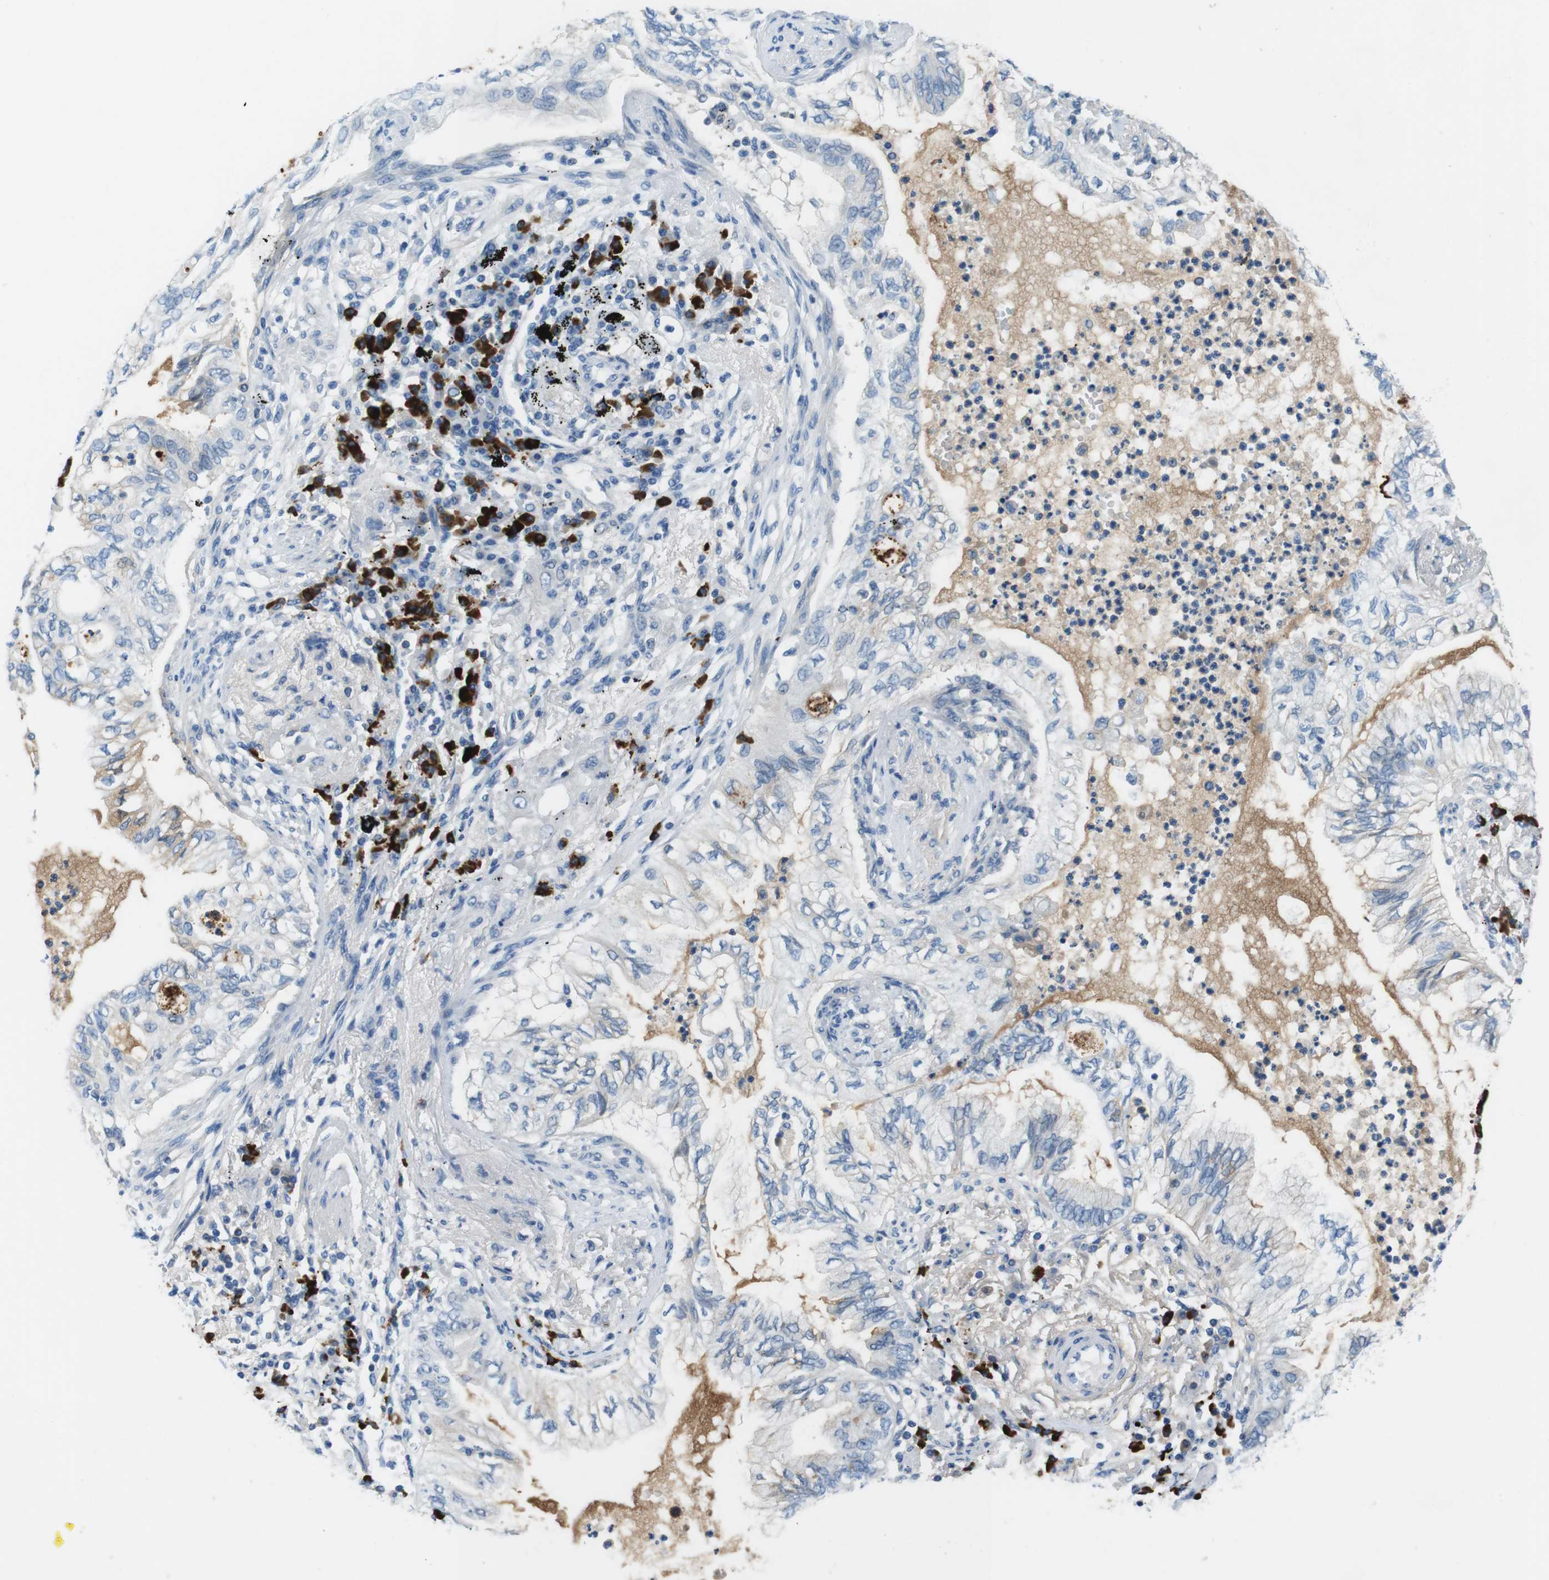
{"staining": {"intensity": "negative", "quantity": "none", "location": "none"}, "tissue": "lung cancer", "cell_type": "Tumor cells", "image_type": "cancer", "snomed": [{"axis": "morphology", "description": "Normal tissue, NOS"}, {"axis": "morphology", "description": "Adenocarcinoma, NOS"}, {"axis": "topography", "description": "Bronchus"}, {"axis": "topography", "description": "Lung"}], "caption": "Protein analysis of lung adenocarcinoma exhibits no significant positivity in tumor cells.", "gene": "SLC35A3", "patient": {"sex": "female", "age": 70}}